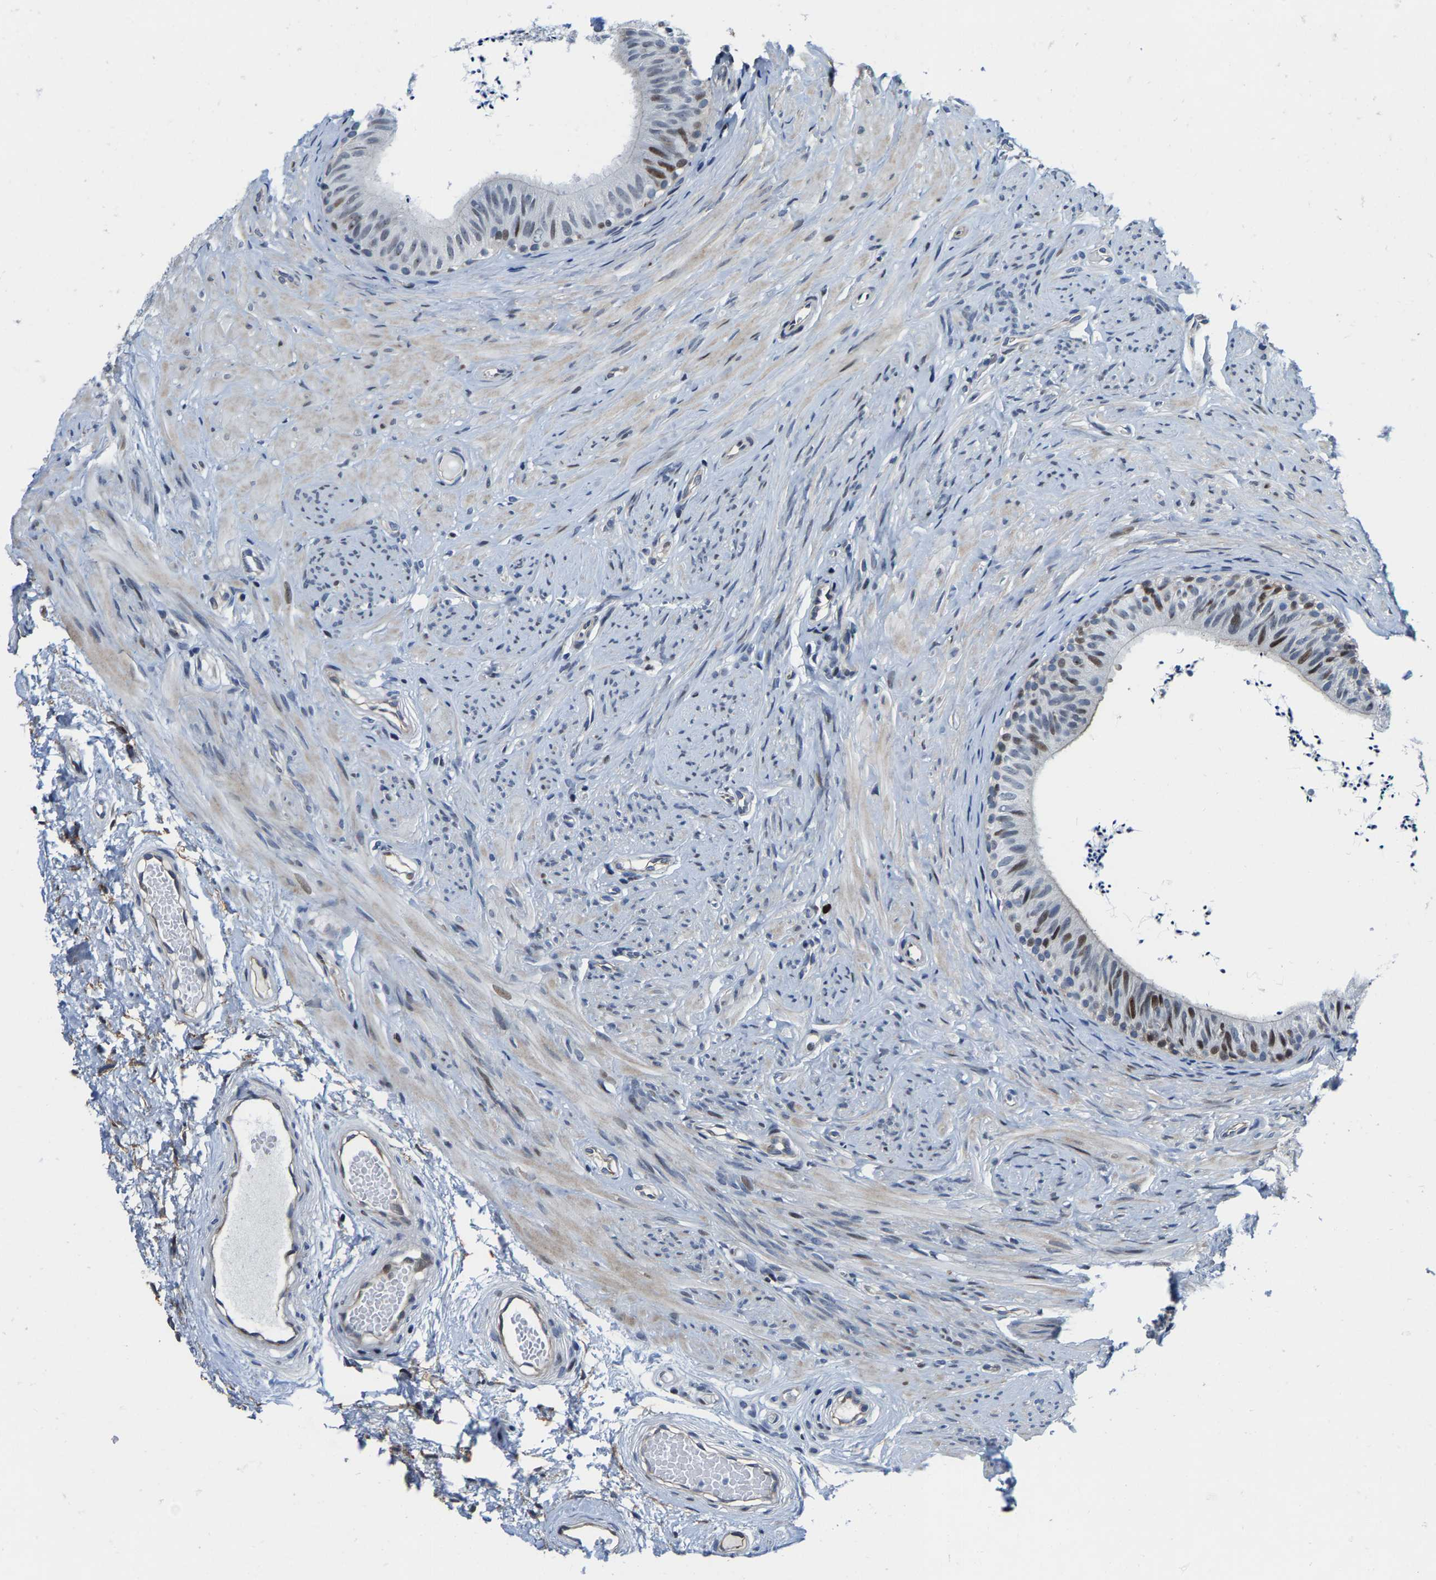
{"staining": {"intensity": "strong", "quantity": "<25%", "location": "nuclear"}, "tissue": "epididymis", "cell_type": "Glandular cells", "image_type": "normal", "snomed": [{"axis": "morphology", "description": "Normal tissue, NOS"}, {"axis": "topography", "description": "Epididymis"}], "caption": "Immunohistochemical staining of normal epididymis demonstrates medium levels of strong nuclear expression in about <25% of glandular cells.", "gene": "GTPBP10", "patient": {"sex": "male", "age": 56}}